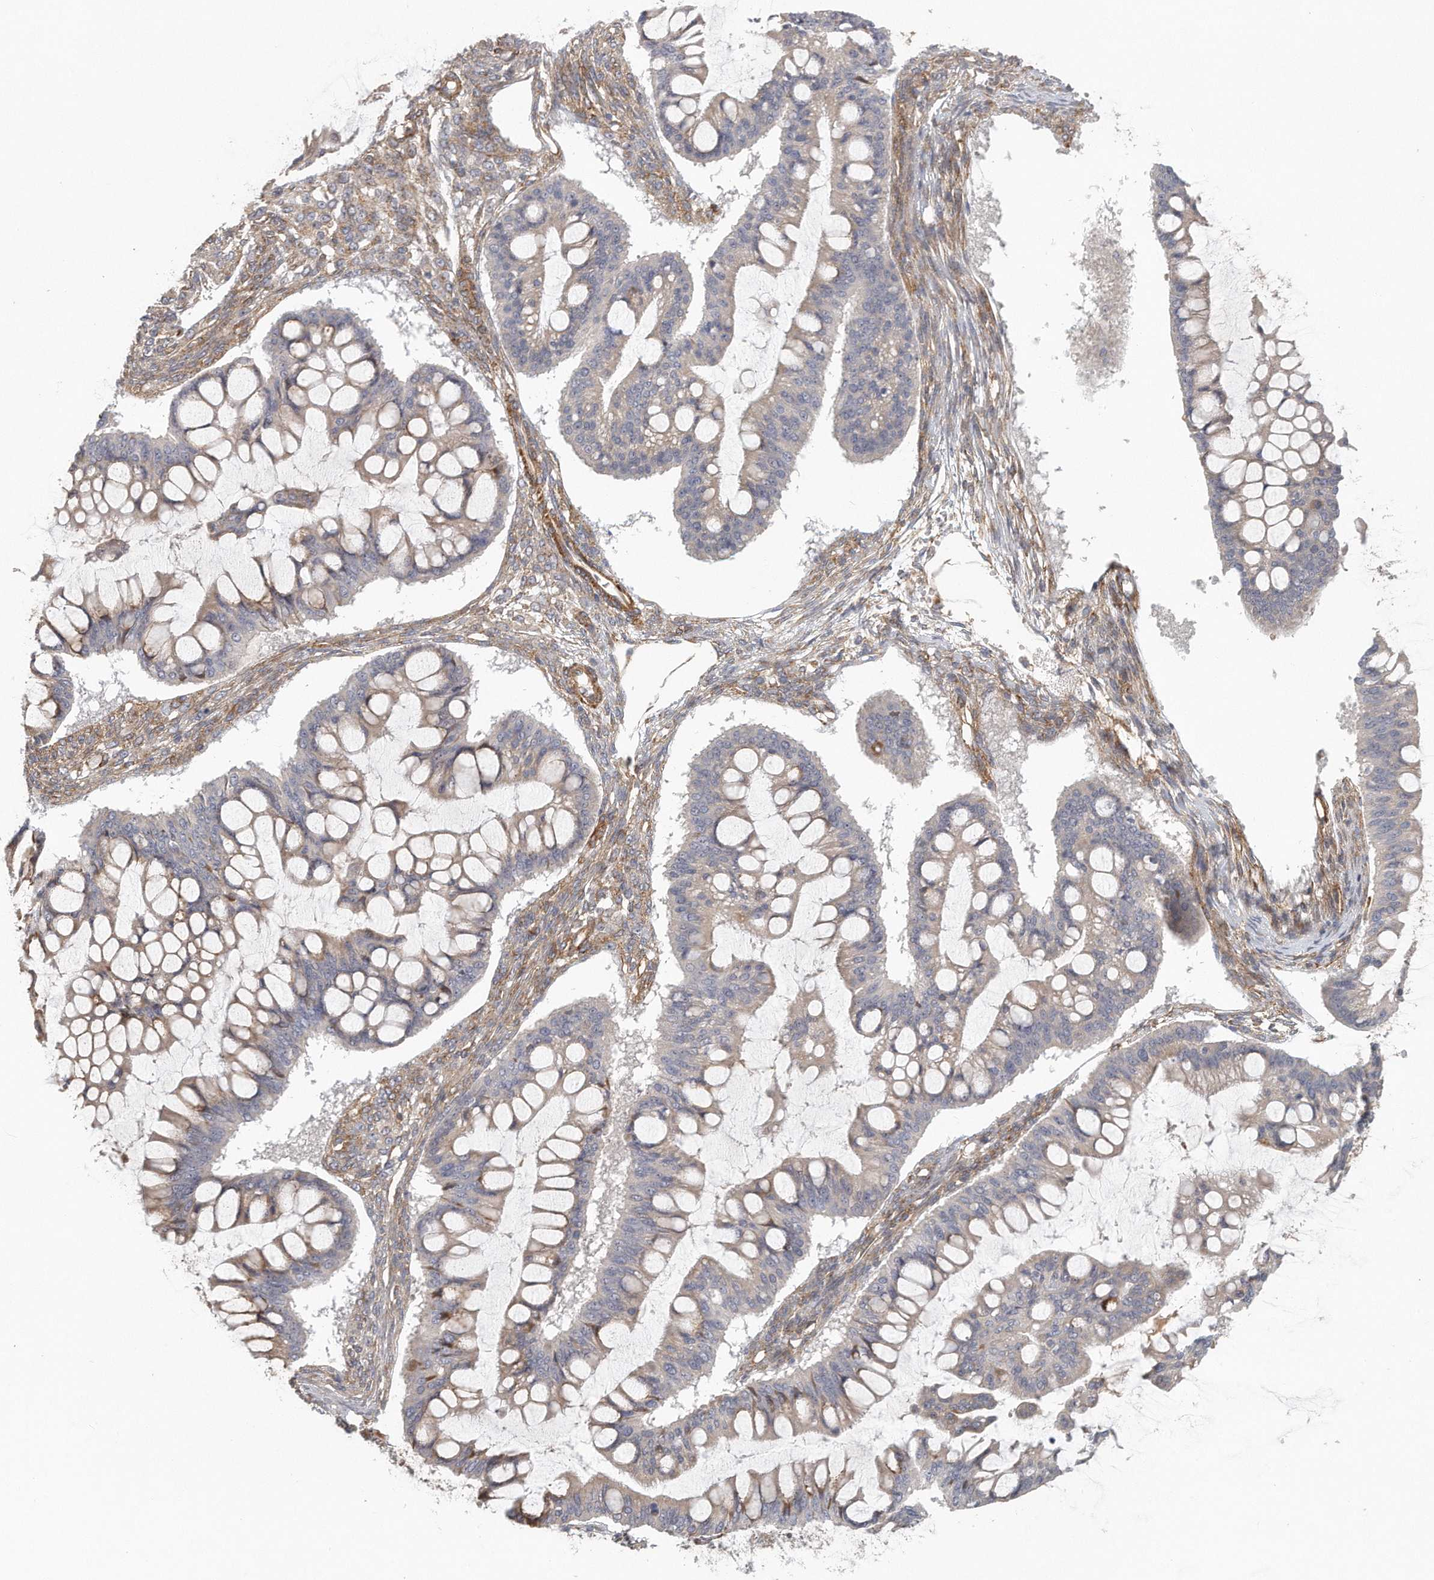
{"staining": {"intensity": "negative", "quantity": "none", "location": "none"}, "tissue": "ovarian cancer", "cell_type": "Tumor cells", "image_type": "cancer", "snomed": [{"axis": "morphology", "description": "Cystadenocarcinoma, mucinous, NOS"}, {"axis": "topography", "description": "Ovary"}], "caption": "Protein analysis of ovarian mucinous cystadenocarcinoma reveals no significant staining in tumor cells. (DAB (3,3'-diaminobenzidine) immunohistochemistry with hematoxylin counter stain).", "gene": "MTERF4", "patient": {"sex": "female", "age": 73}}